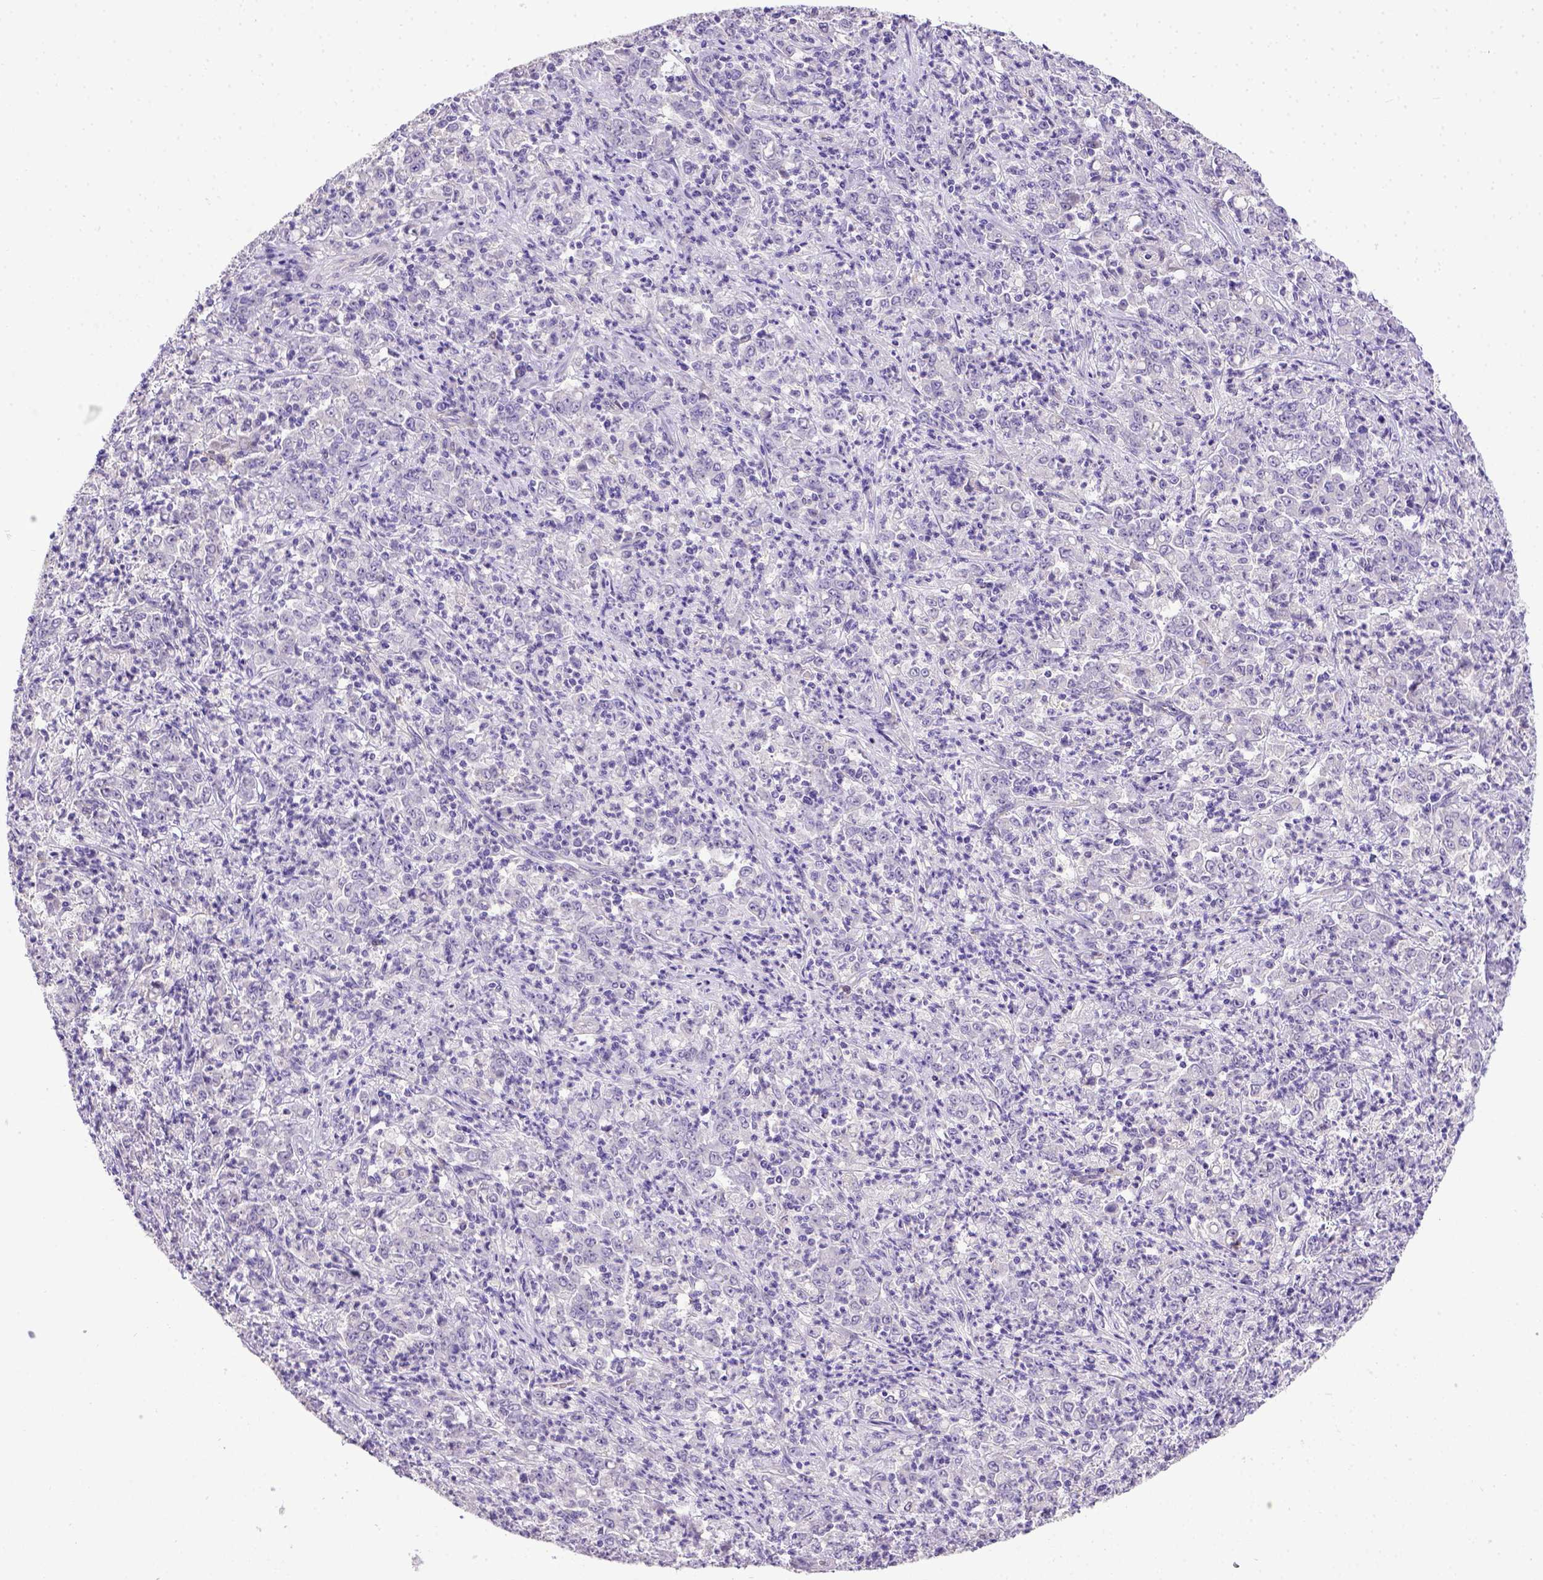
{"staining": {"intensity": "negative", "quantity": "none", "location": "none"}, "tissue": "stomach cancer", "cell_type": "Tumor cells", "image_type": "cancer", "snomed": [{"axis": "morphology", "description": "Adenocarcinoma, NOS"}, {"axis": "topography", "description": "Stomach, lower"}], "caption": "Tumor cells show no significant expression in stomach cancer. (Brightfield microscopy of DAB IHC at high magnification).", "gene": "BTN1A1", "patient": {"sex": "female", "age": 71}}